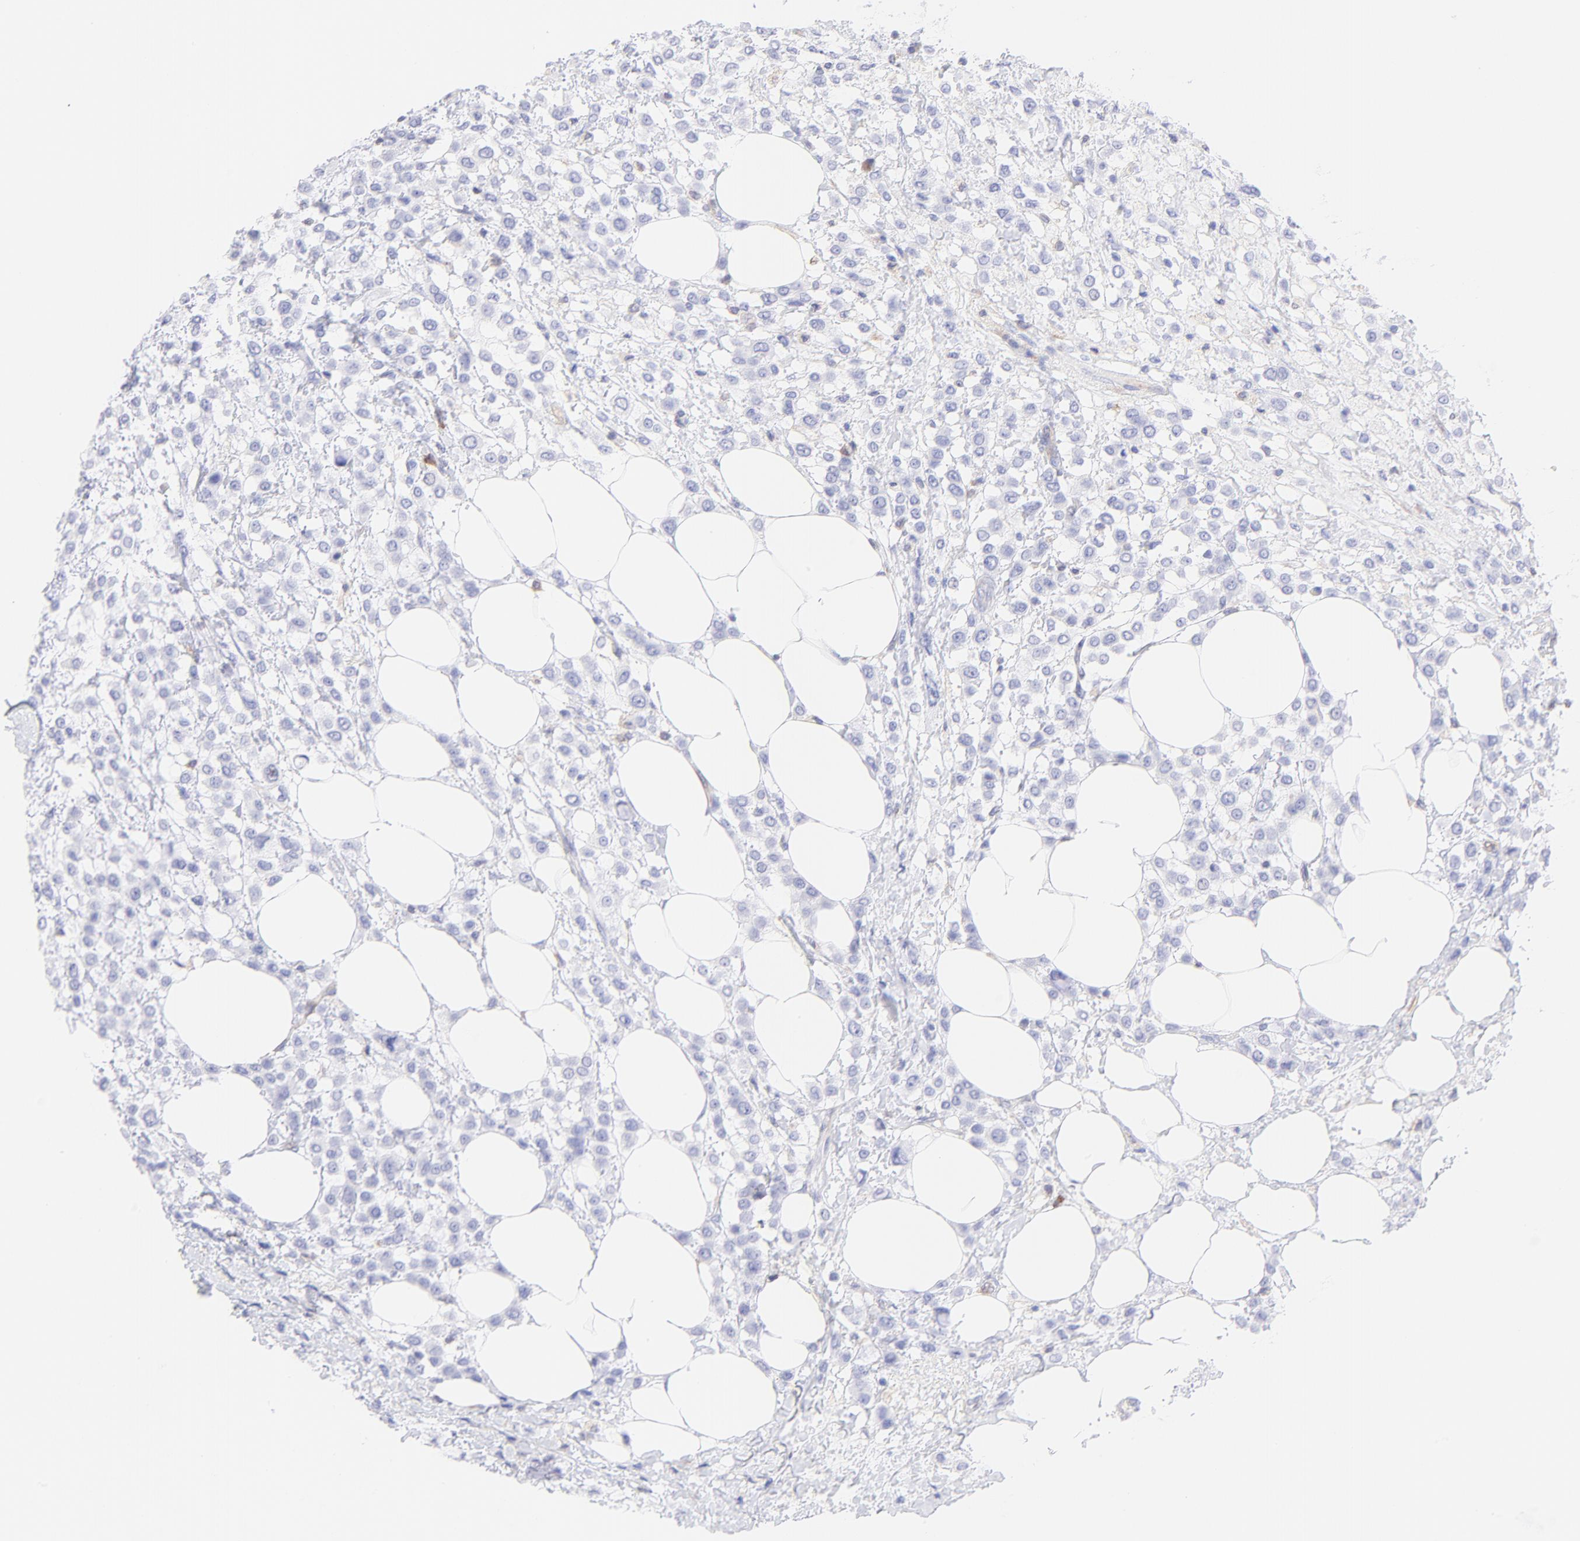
{"staining": {"intensity": "negative", "quantity": "none", "location": "none"}, "tissue": "breast cancer", "cell_type": "Tumor cells", "image_type": "cancer", "snomed": [{"axis": "morphology", "description": "Lobular carcinoma"}, {"axis": "topography", "description": "Breast"}], "caption": "Image shows no significant protein staining in tumor cells of breast cancer. Brightfield microscopy of IHC stained with DAB (3,3'-diaminobenzidine) (brown) and hematoxylin (blue), captured at high magnification.", "gene": "IRAG2", "patient": {"sex": "female", "age": 85}}